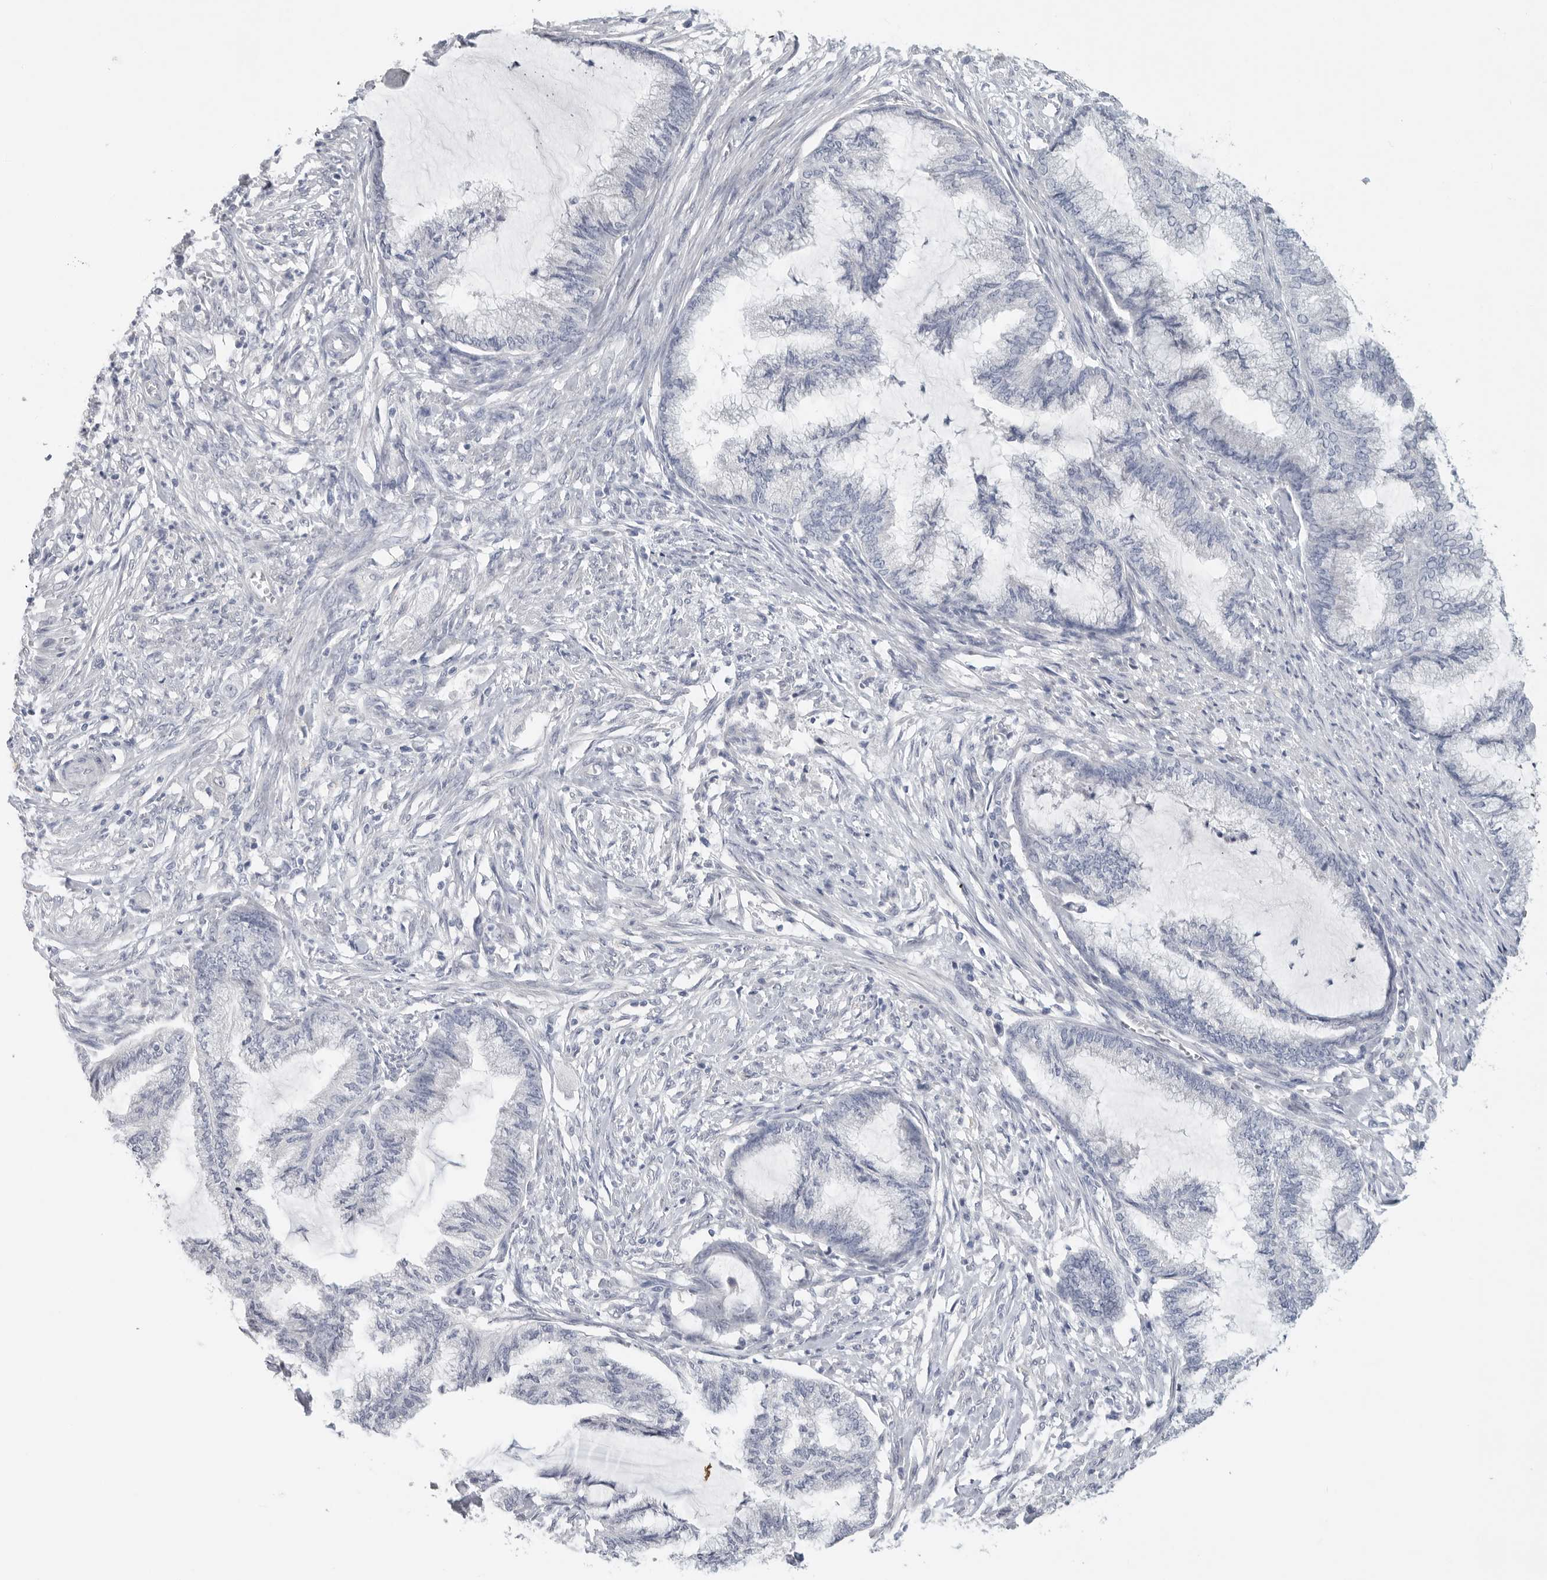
{"staining": {"intensity": "negative", "quantity": "none", "location": "none"}, "tissue": "endometrial cancer", "cell_type": "Tumor cells", "image_type": "cancer", "snomed": [{"axis": "morphology", "description": "Adenocarcinoma, NOS"}, {"axis": "topography", "description": "Endometrium"}], "caption": "Immunohistochemistry histopathology image of human adenocarcinoma (endometrial) stained for a protein (brown), which shows no expression in tumor cells. (Immunohistochemistry (ihc), brightfield microscopy, high magnification).", "gene": "REG4", "patient": {"sex": "female", "age": 86}}